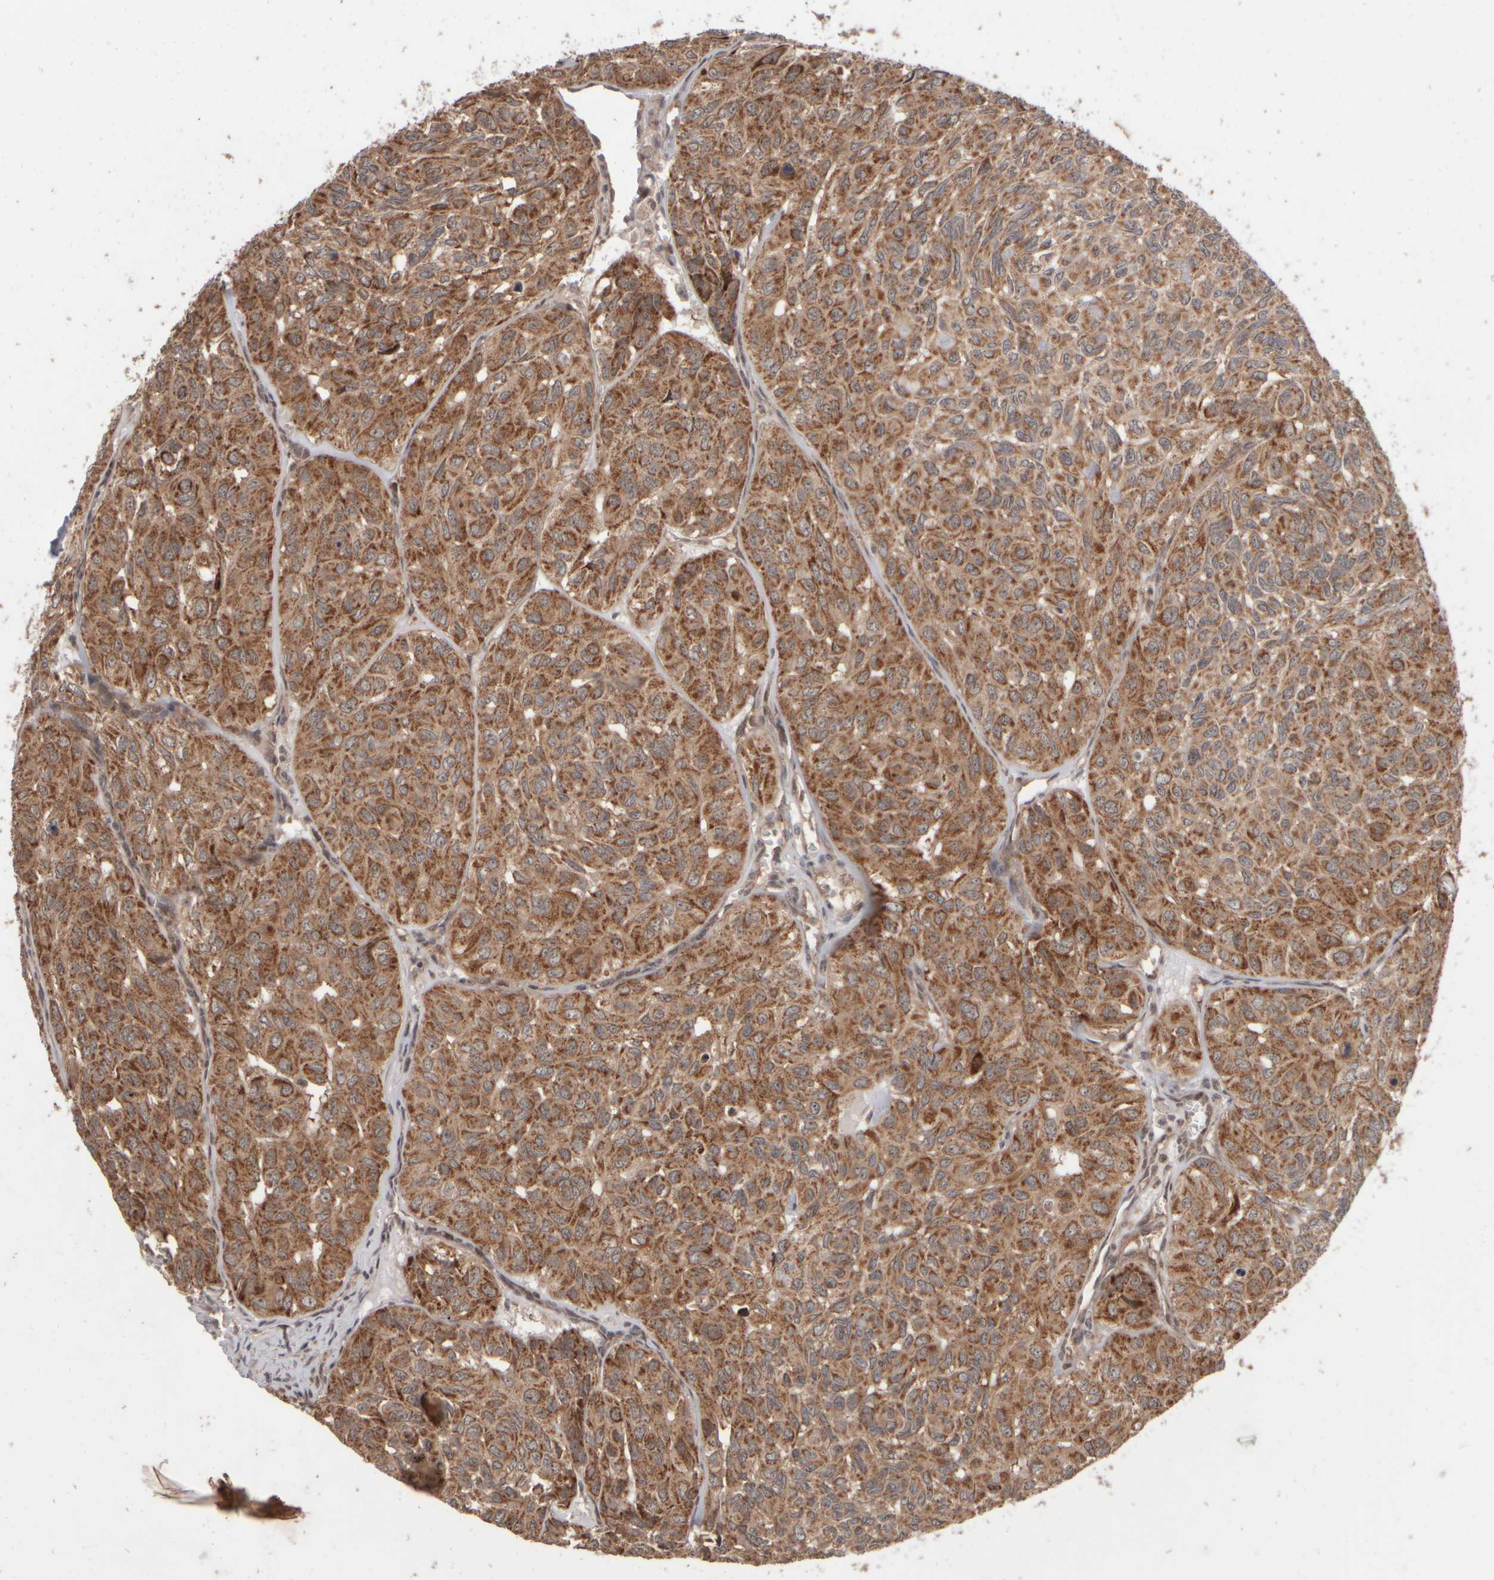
{"staining": {"intensity": "moderate", "quantity": ">75%", "location": "cytoplasmic/membranous"}, "tissue": "head and neck cancer", "cell_type": "Tumor cells", "image_type": "cancer", "snomed": [{"axis": "morphology", "description": "Adenocarcinoma, NOS"}, {"axis": "topography", "description": "Salivary gland, NOS"}, {"axis": "topography", "description": "Head-Neck"}], "caption": "Immunohistochemical staining of head and neck adenocarcinoma demonstrates medium levels of moderate cytoplasmic/membranous staining in about >75% of tumor cells.", "gene": "ABHD11", "patient": {"sex": "female", "age": 76}}